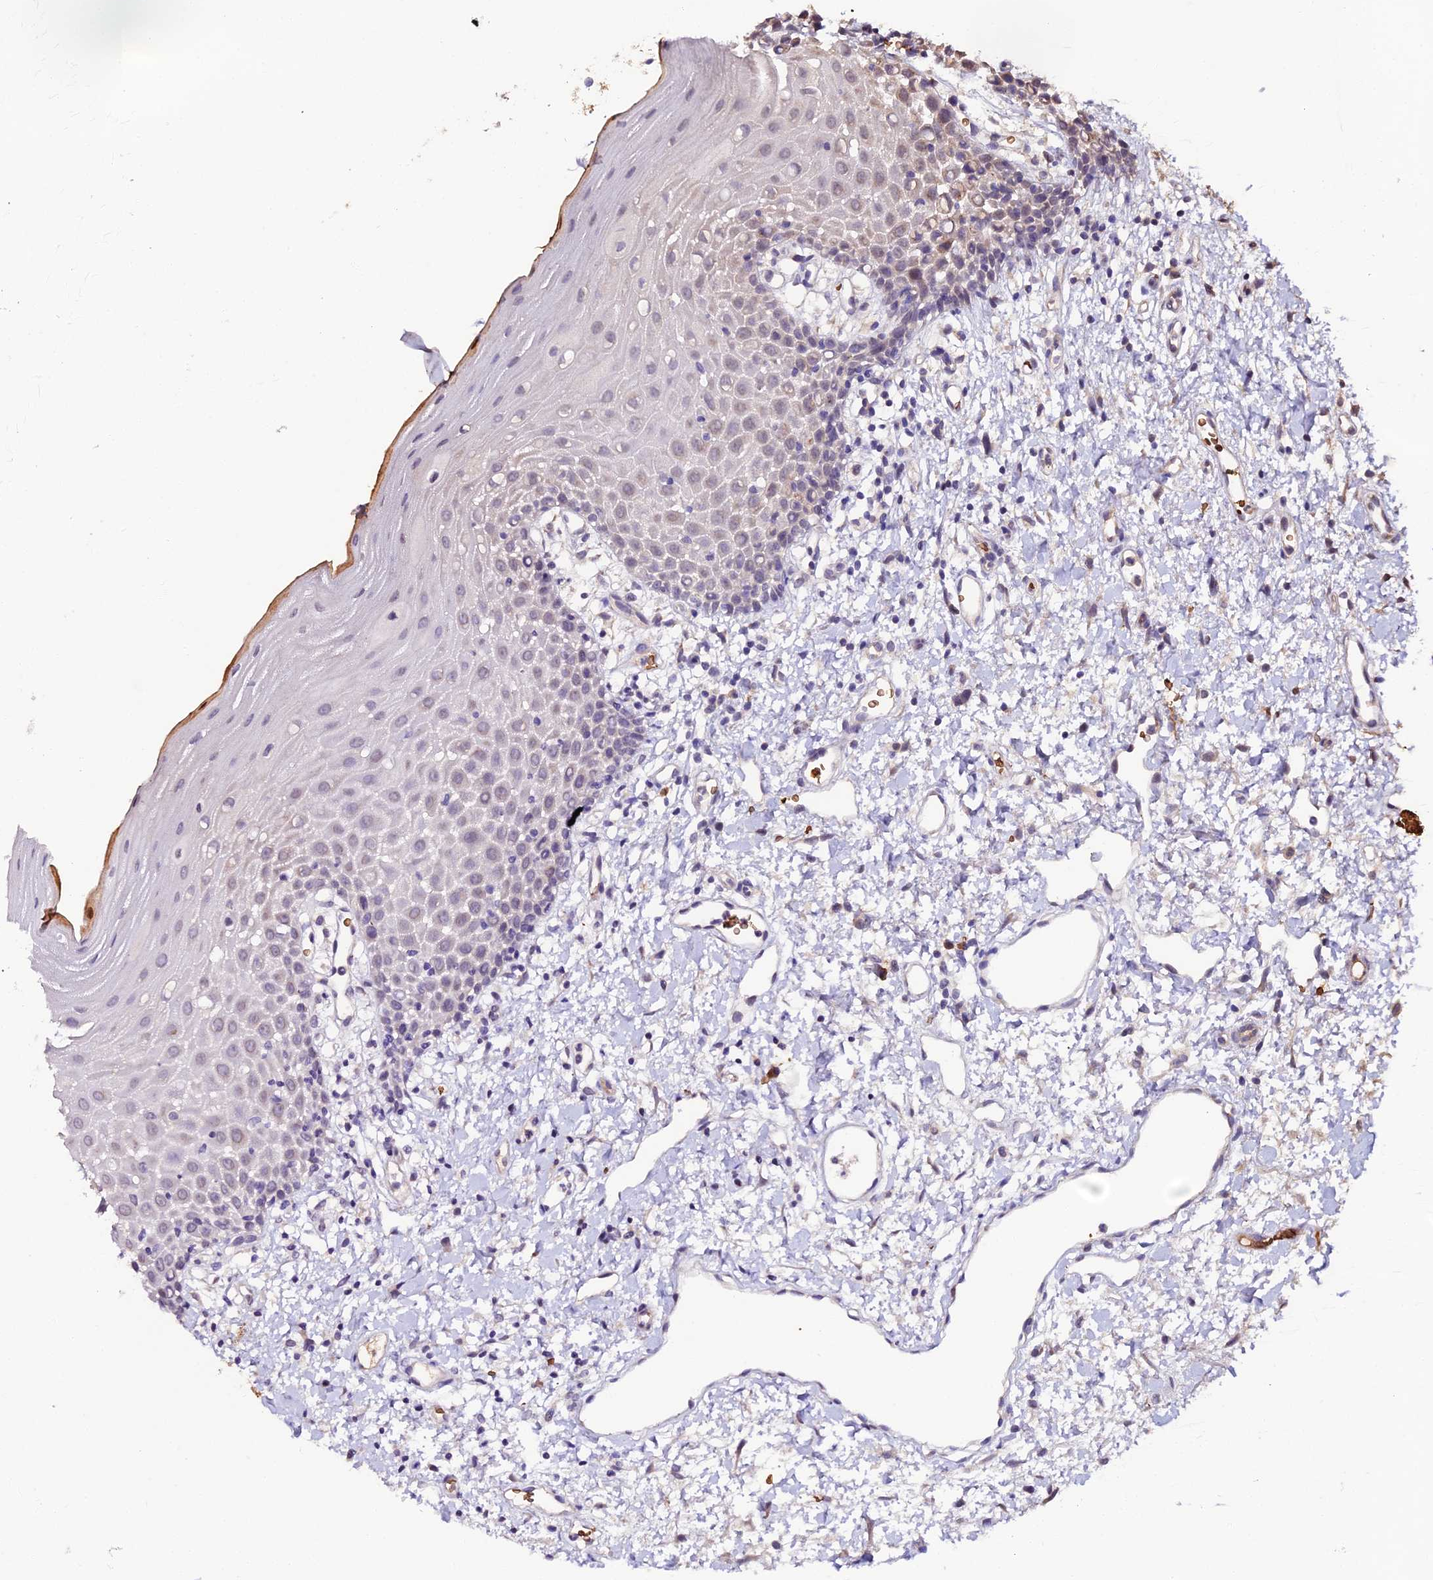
{"staining": {"intensity": "moderate", "quantity": "25%-75%", "location": "cytoplasmic/membranous"}, "tissue": "oral mucosa", "cell_type": "Squamous epithelial cells", "image_type": "normal", "snomed": [{"axis": "morphology", "description": "Normal tissue, NOS"}, {"axis": "topography", "description": "Oral tissue"}], "caption": "This micrograph displays normal oral mucosa stained with IHC to label a protein in brown. The cytoplasmic/membranous of squamous epithelial cells show moderate positivity for the protein. Nuclei are counter-stained blue.", "gene": "ZDBF2", "patient": {"sex": "female", "age": 70}}